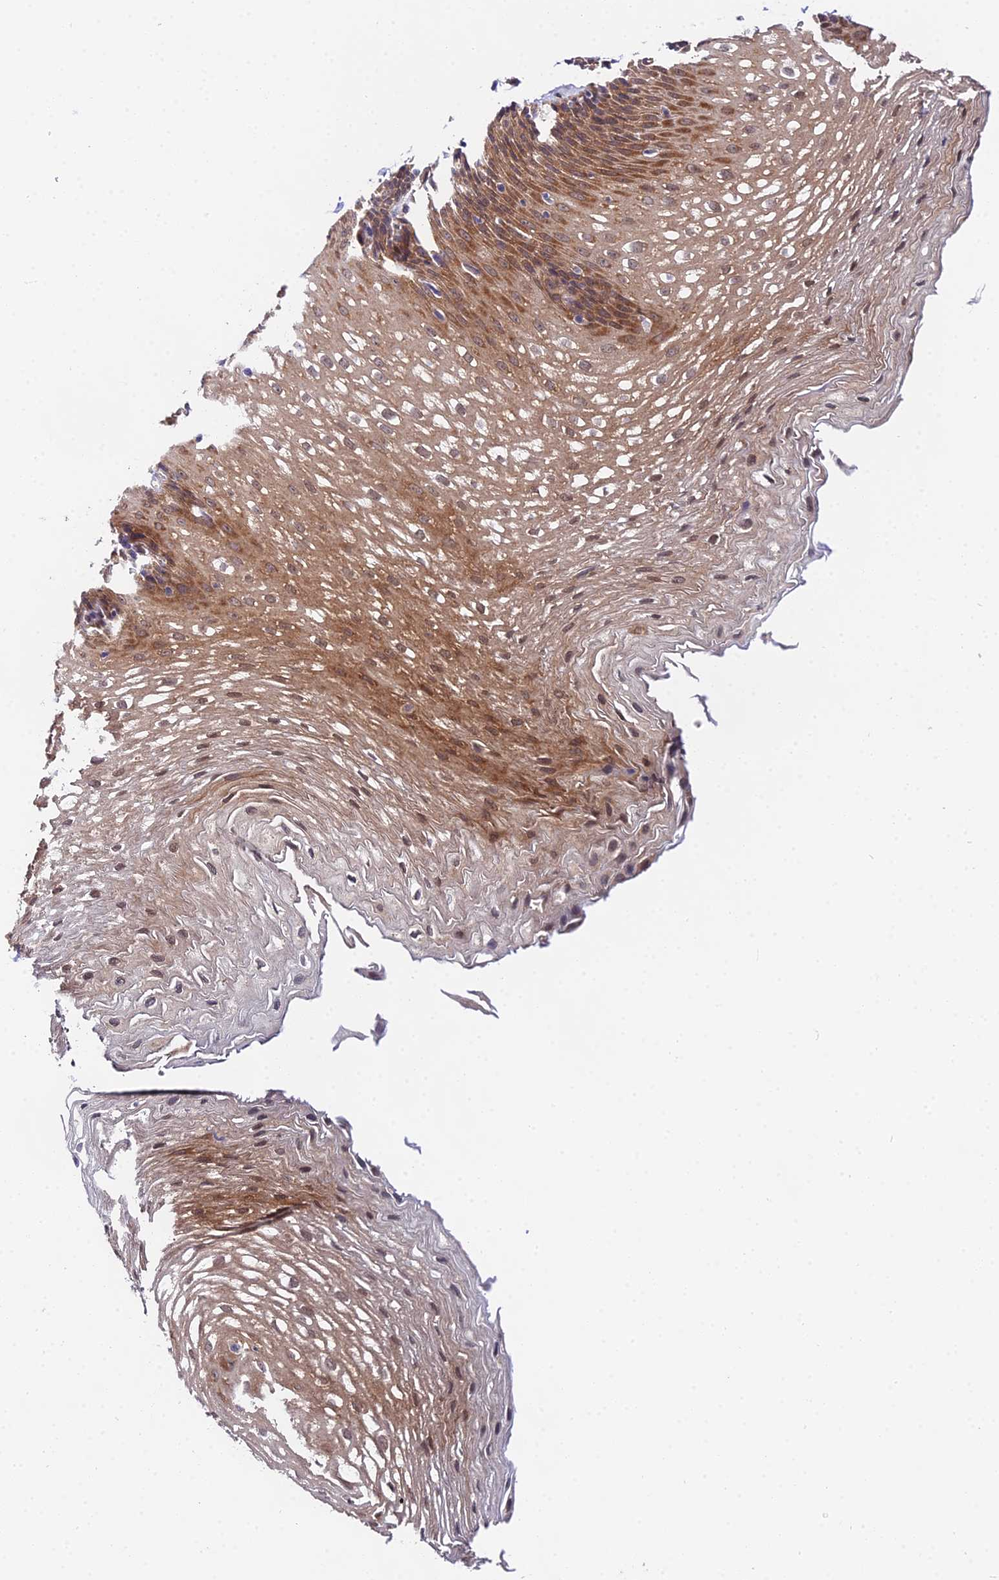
{"staining": {"intensity": "moderate", "quantity": ">75%", "location": "cytoplasmic/membranous,nuclear"}, "tissue": "esophagus", "cell_type": "Squamous epithelial cells", "image_type": "normal", "snomed": [{"axis": "morphology", "description": "Normal tissue, NOS"}, {"axis": "topography", "description": "Esophagus"}], "caption": "About >75% of squamous epithelial cells in benign human esophagus demonstrate moderate cytoplasmic/membranous,nuclear protein expression as visualized by brown immunohistochemical staining.", "gene": "PPP2R2A", "patient": {"sex": "male", "age": 48}}